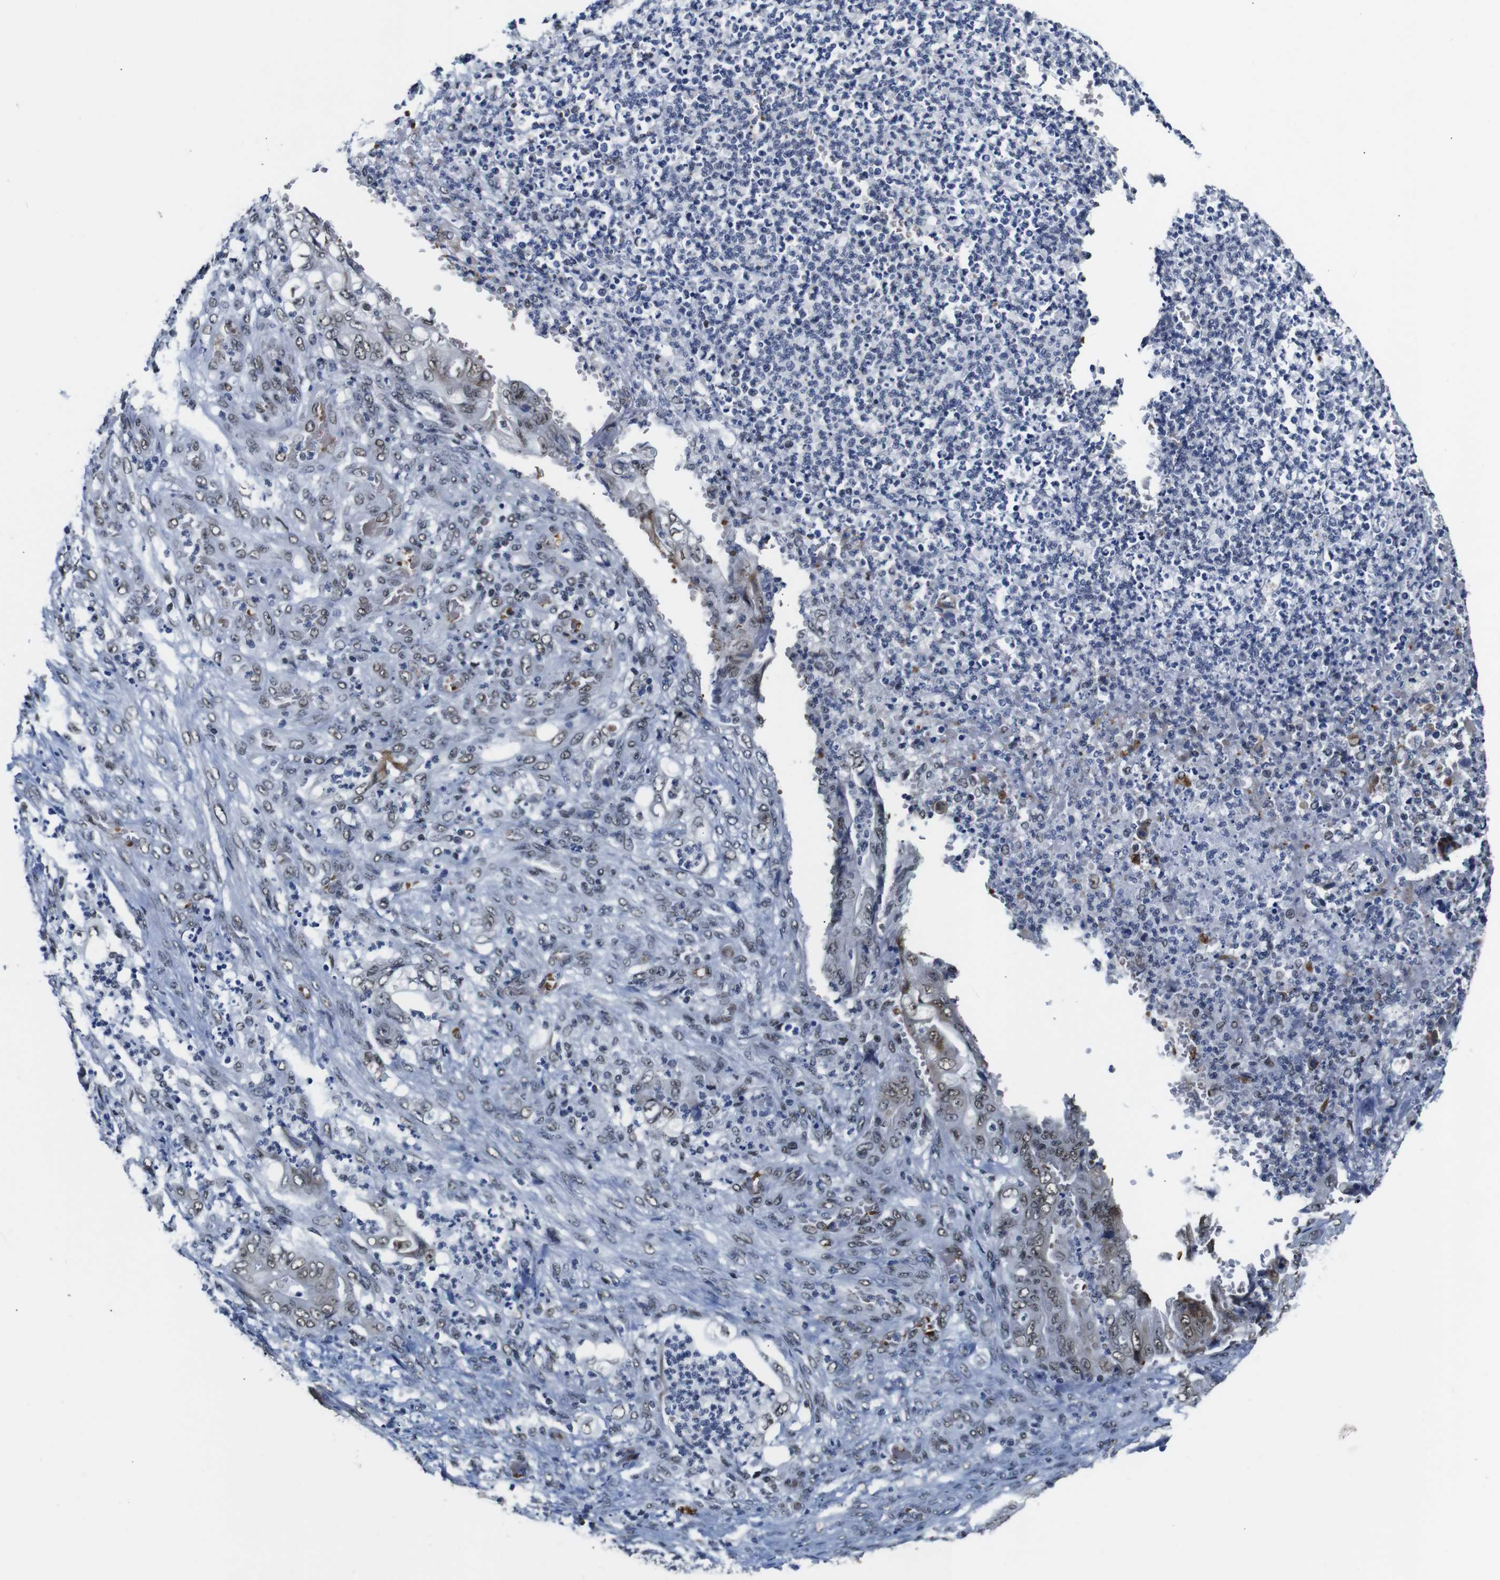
{"staining": {"intensity": "weak", "quantity": "25%-75%", "location": "nuclear"}, "tissue": "stomach cancer", "cell_type": "Tumor cells", "image_type": "cancer", "snomed": [{"axis": "morphology", "description": "Adenocarcinoma, NOS"}, {"axis": "topography", "description": "Stomach"}], "caption": "Stomach adenocarcinoma stained with IHC displays weak nuclear positivity in approximately 25%-75% of tumor cells.", "gene": "ILDR2", "patient": {"sex": "female", "age": 73}}